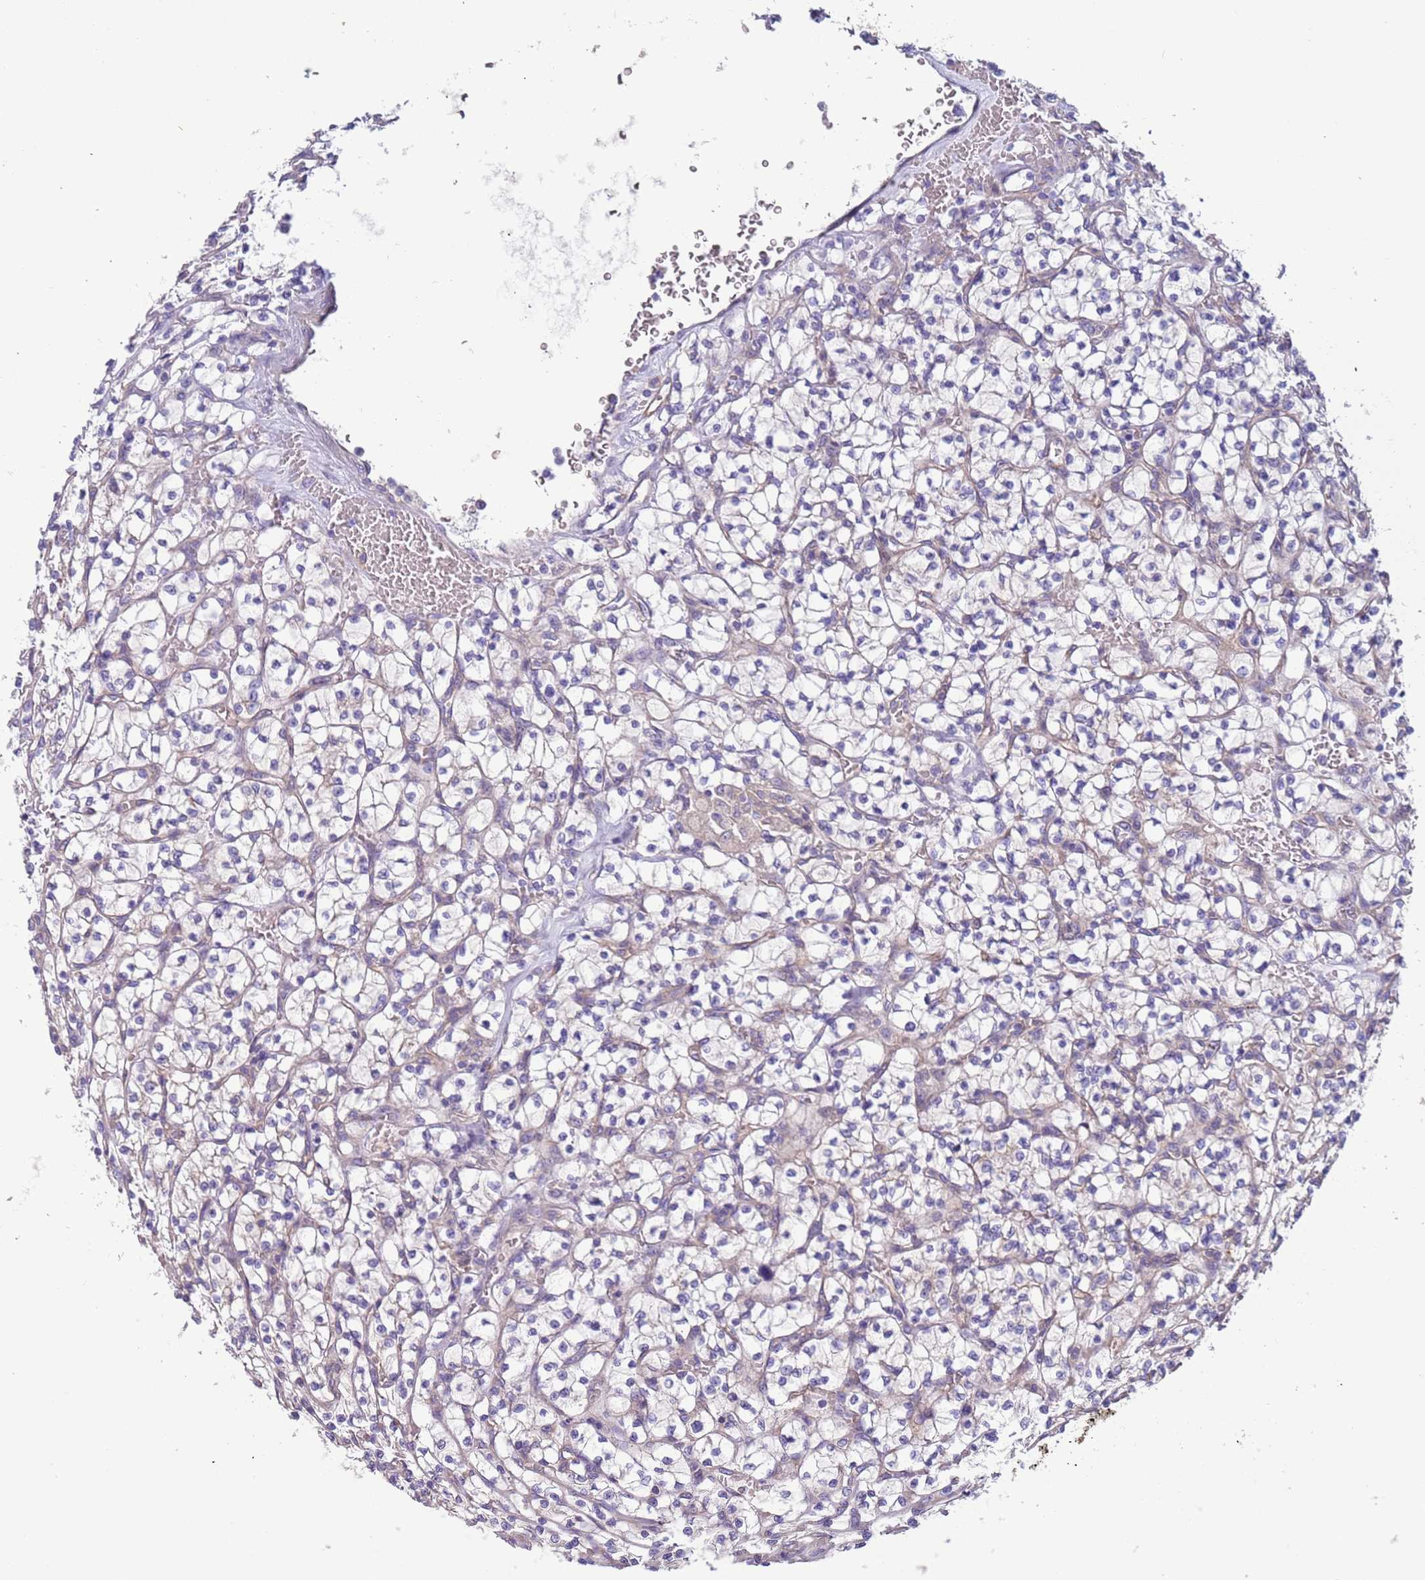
{"staining": {"intensity": "negative", "quantity": "none", "location": "none"}, "tissue": "renal cancer", "cell_type": "Tumor cells", "image_type": "cancer", "snomed": [{"axis": "morphology", "description": "Adenocarcinoma, NOS"}, {"axis": "topography", "description": "Kidney"}], "caption": "Immunohistochemical staining of human renal cancer (adenocarcinoma) displays no significant expression in tumor cells. (Immunohistochemistry (ihc), brightfield microscopy, high magnification).", "gene": "LAMB4", "patient": {"sex": "female", "age": 64}}